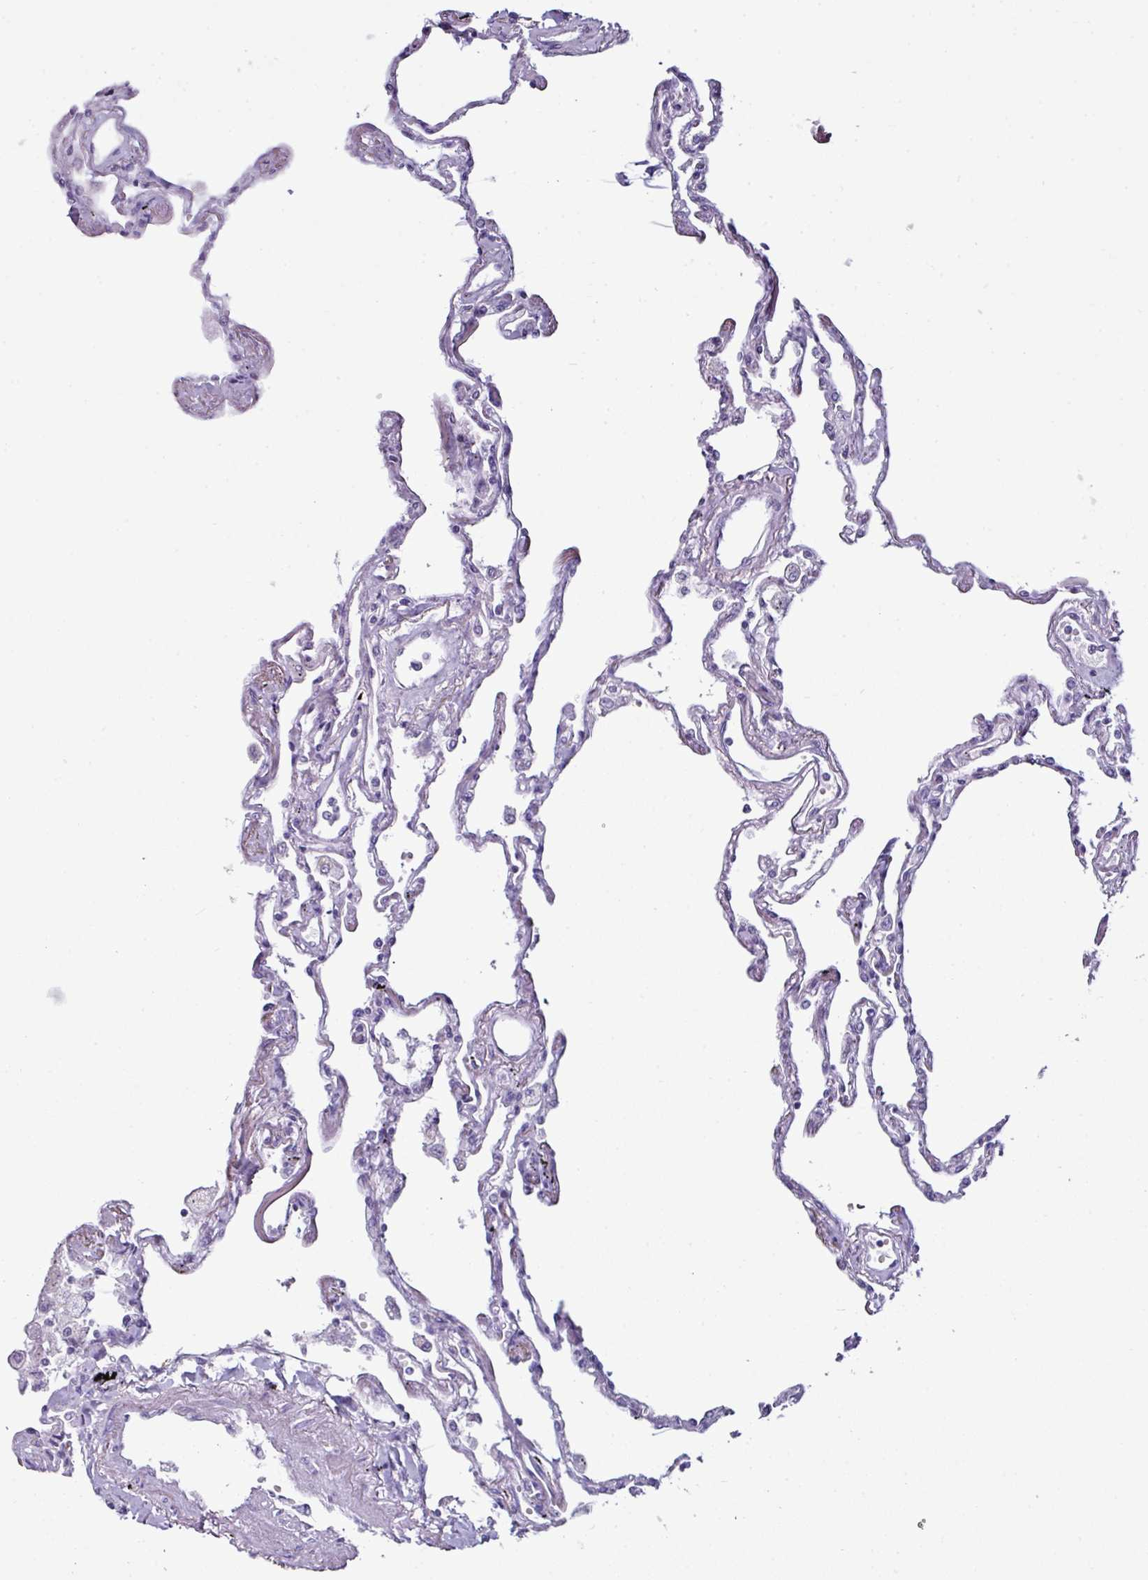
{"staining": {"intensity": "negative", "quantity": "none", "location": "none"}, "tissue": "lung", "cell_type": "Alveolar cells", "image_type": "normal", "snomed": [{"axis": "morphology", "description": "Normal tissue, NOS"}, {"axis": "topography", "description": "Lung"}], "caption": "IHC micrograph of benign lung stained for a protein (brown), which displays no positivity in alveolar cells. (IHC, brightfield microscopy, high magnification).", "gene": "GLP2R", "patient": {"sex": "female", "age": 67}}